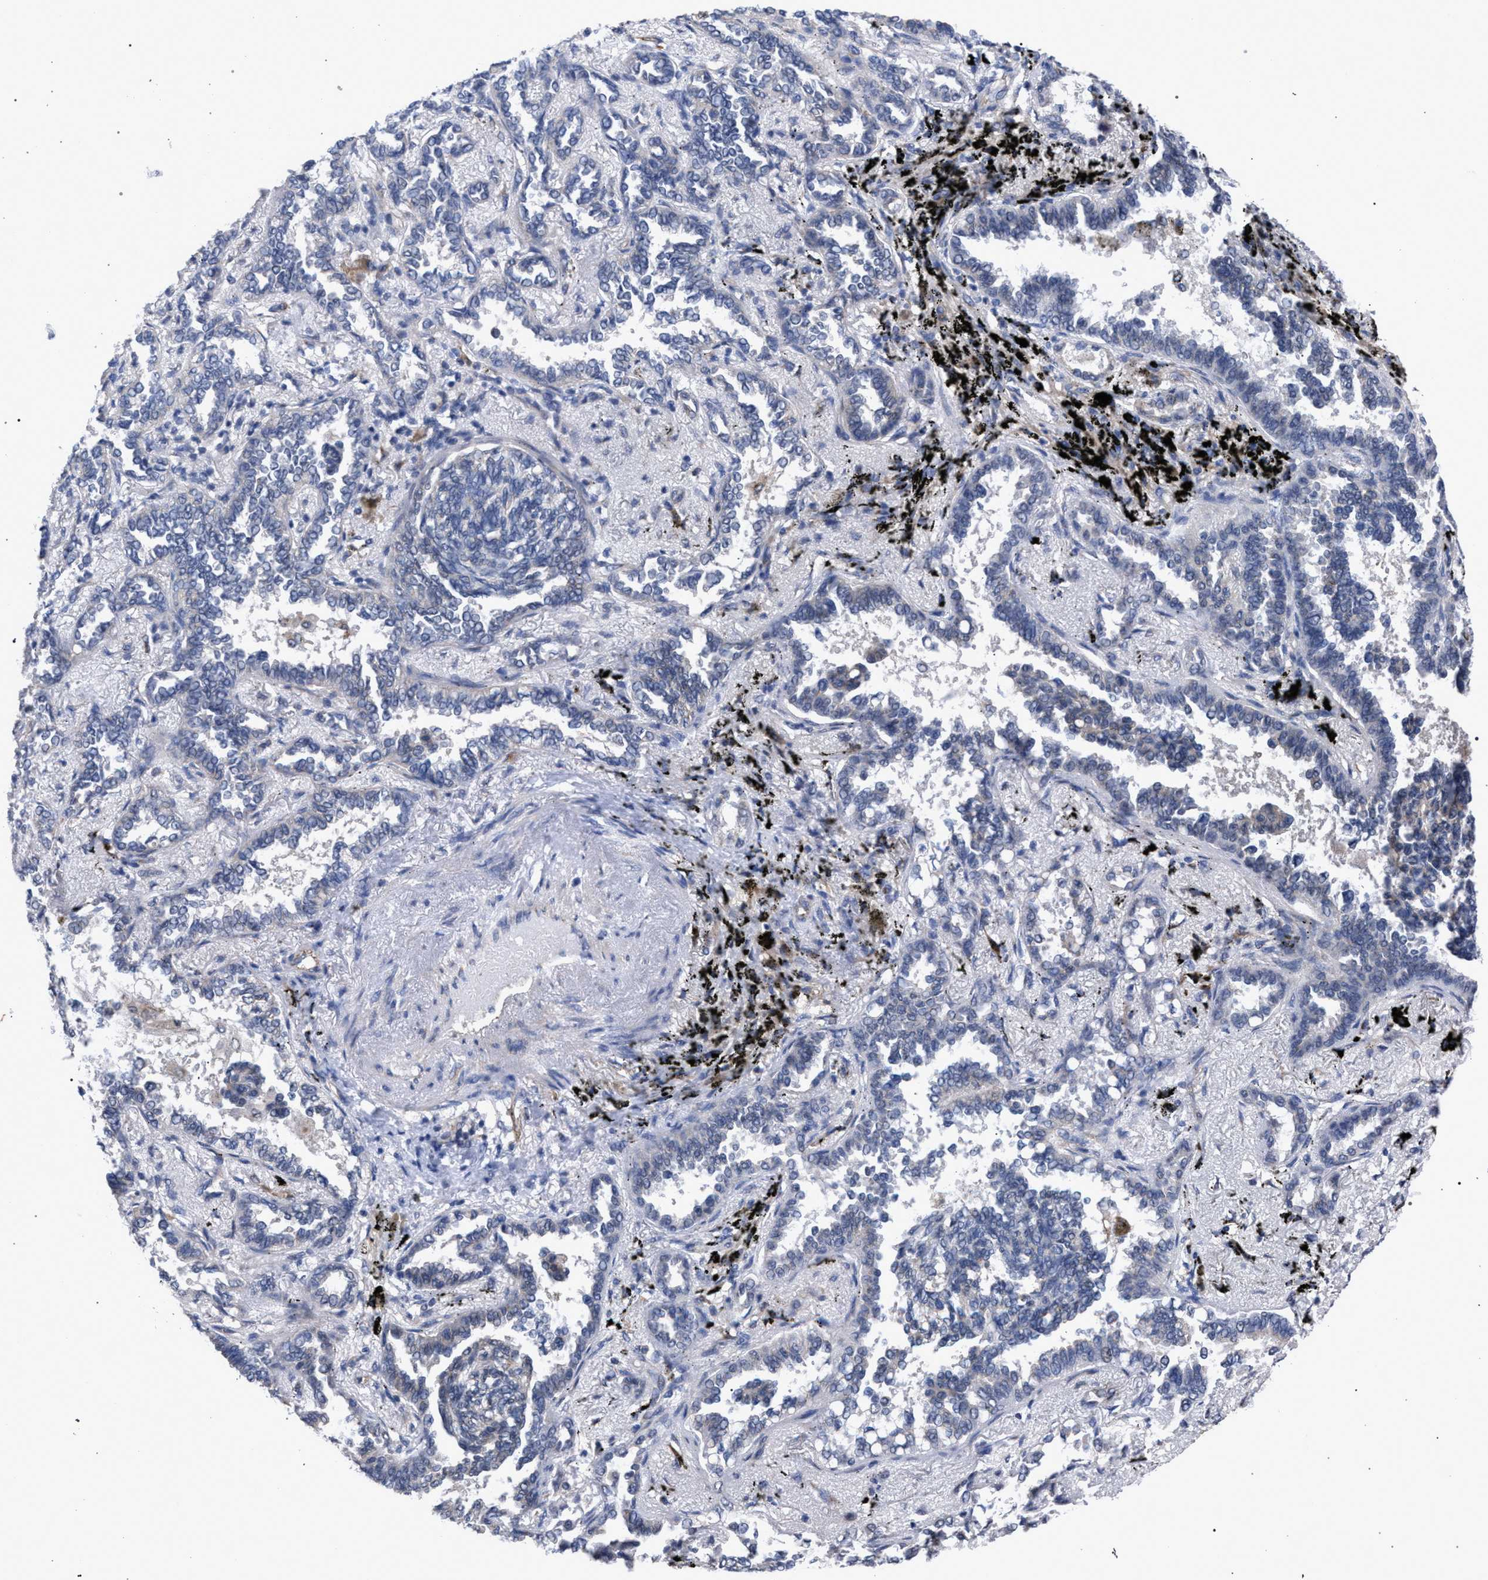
{"staining": {"intensity": "negative", "quantity": "none", "location": "none"}, "tissue": "lung cancer", "cell_type": "Tumor cells", "image_type": "cancer", "snomed": [{"axis": "morphology", "description": "Adenocarcinoma, NOS"}, {"axis": "topography", "description": "Lung"}], "caption": "Immunohistochemistry (IHC) image of lung adenocarcinoma stained for a protein (brown), which exhibits no staining in tumor cells.", "gene": "GOLGA2", "patient": {"sex": "male", "age": 59}}